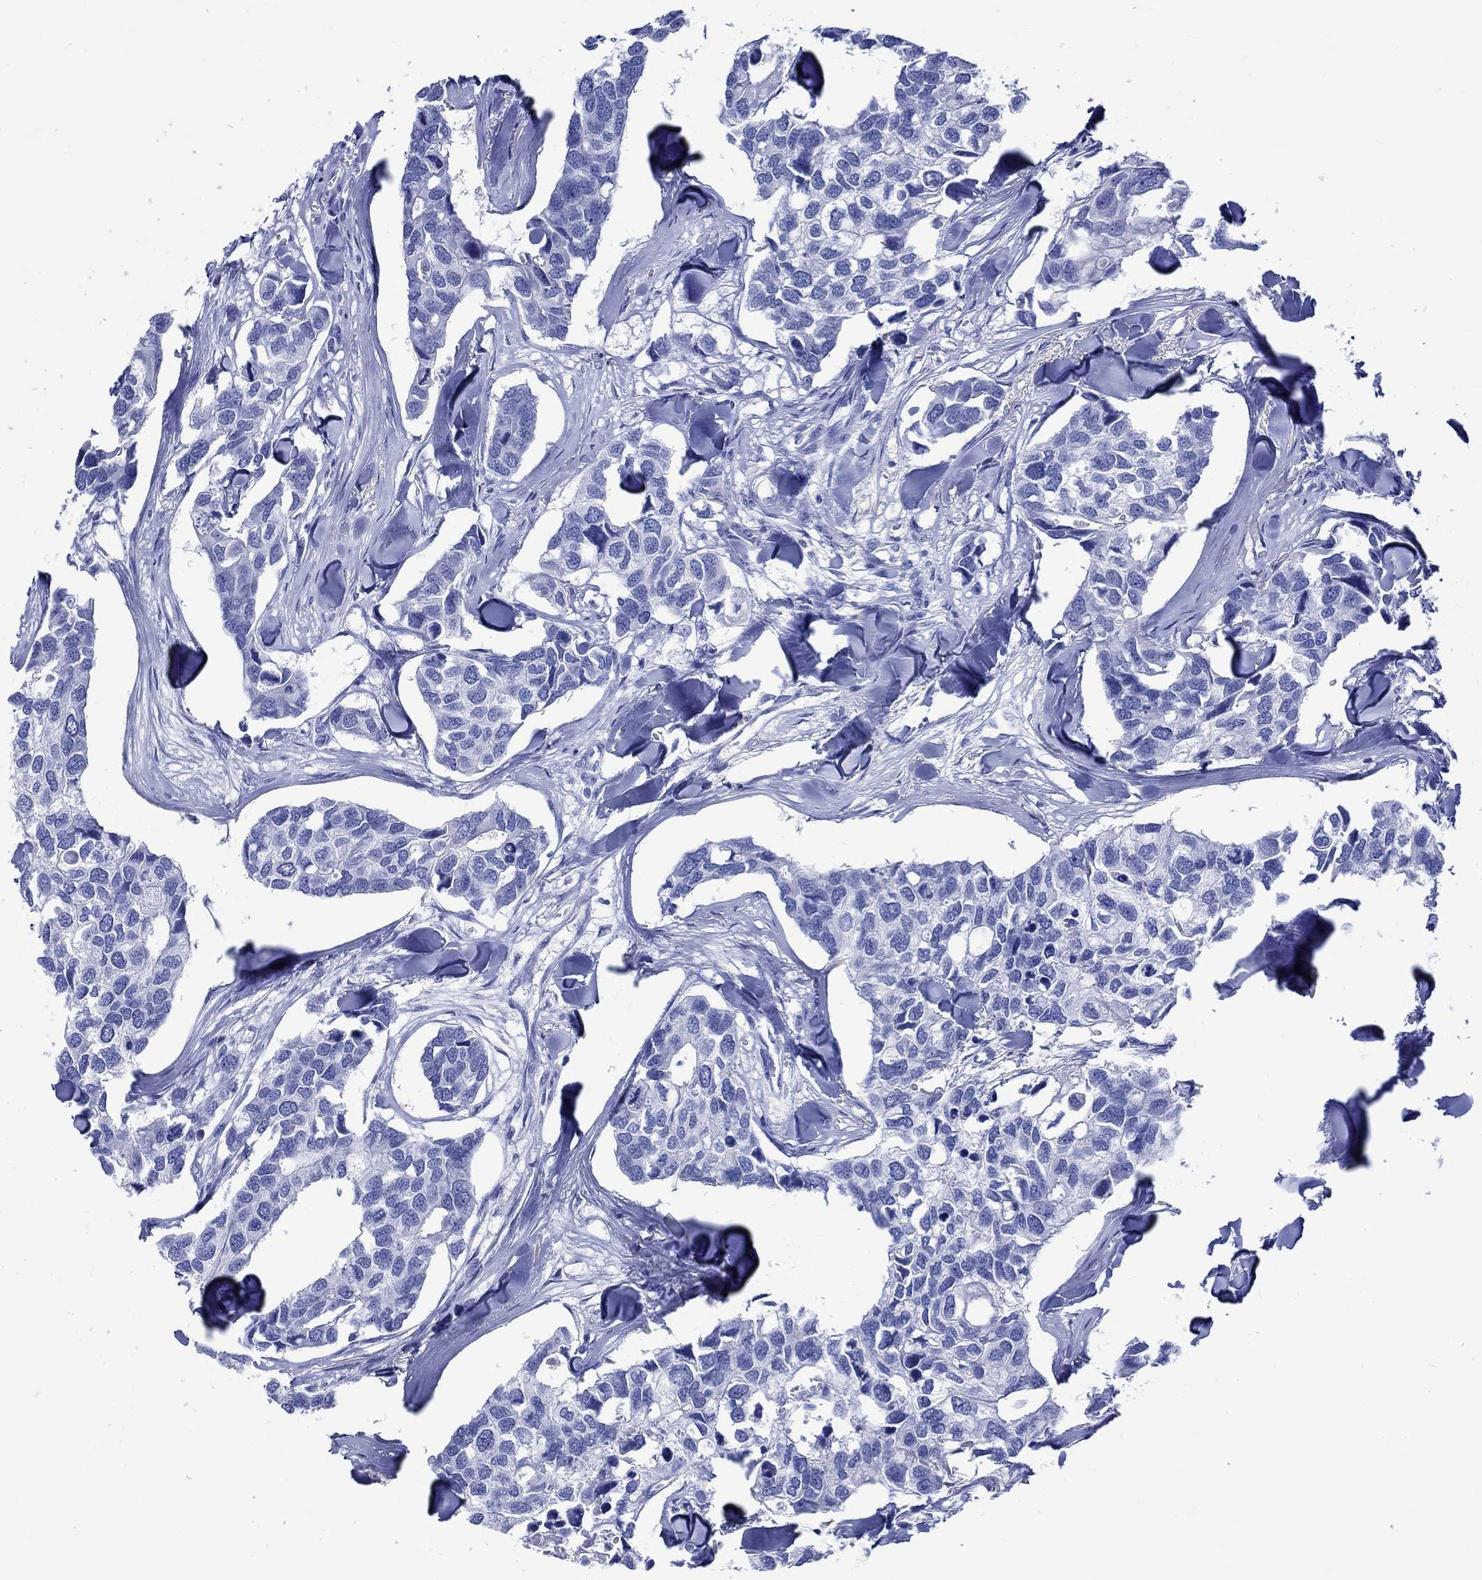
{"staining": {"intensity": "negative", "quantity": "none", "location": "none"}, "tissue": "breast cancer", "cell_type": "Tumor cells", "image_type": "cancer", "snomed": [{"axis": "morphology", "description": "Duct carcinoma"}, {"axis": "topography", "description": "Breast"}], "caption": "Breast invasive ductal carcinoma stained for a protein using IHC demonstrates no expression tumor cells.", "gene": "KLHL33", "patient": {"sex": "female", "age": 83}}